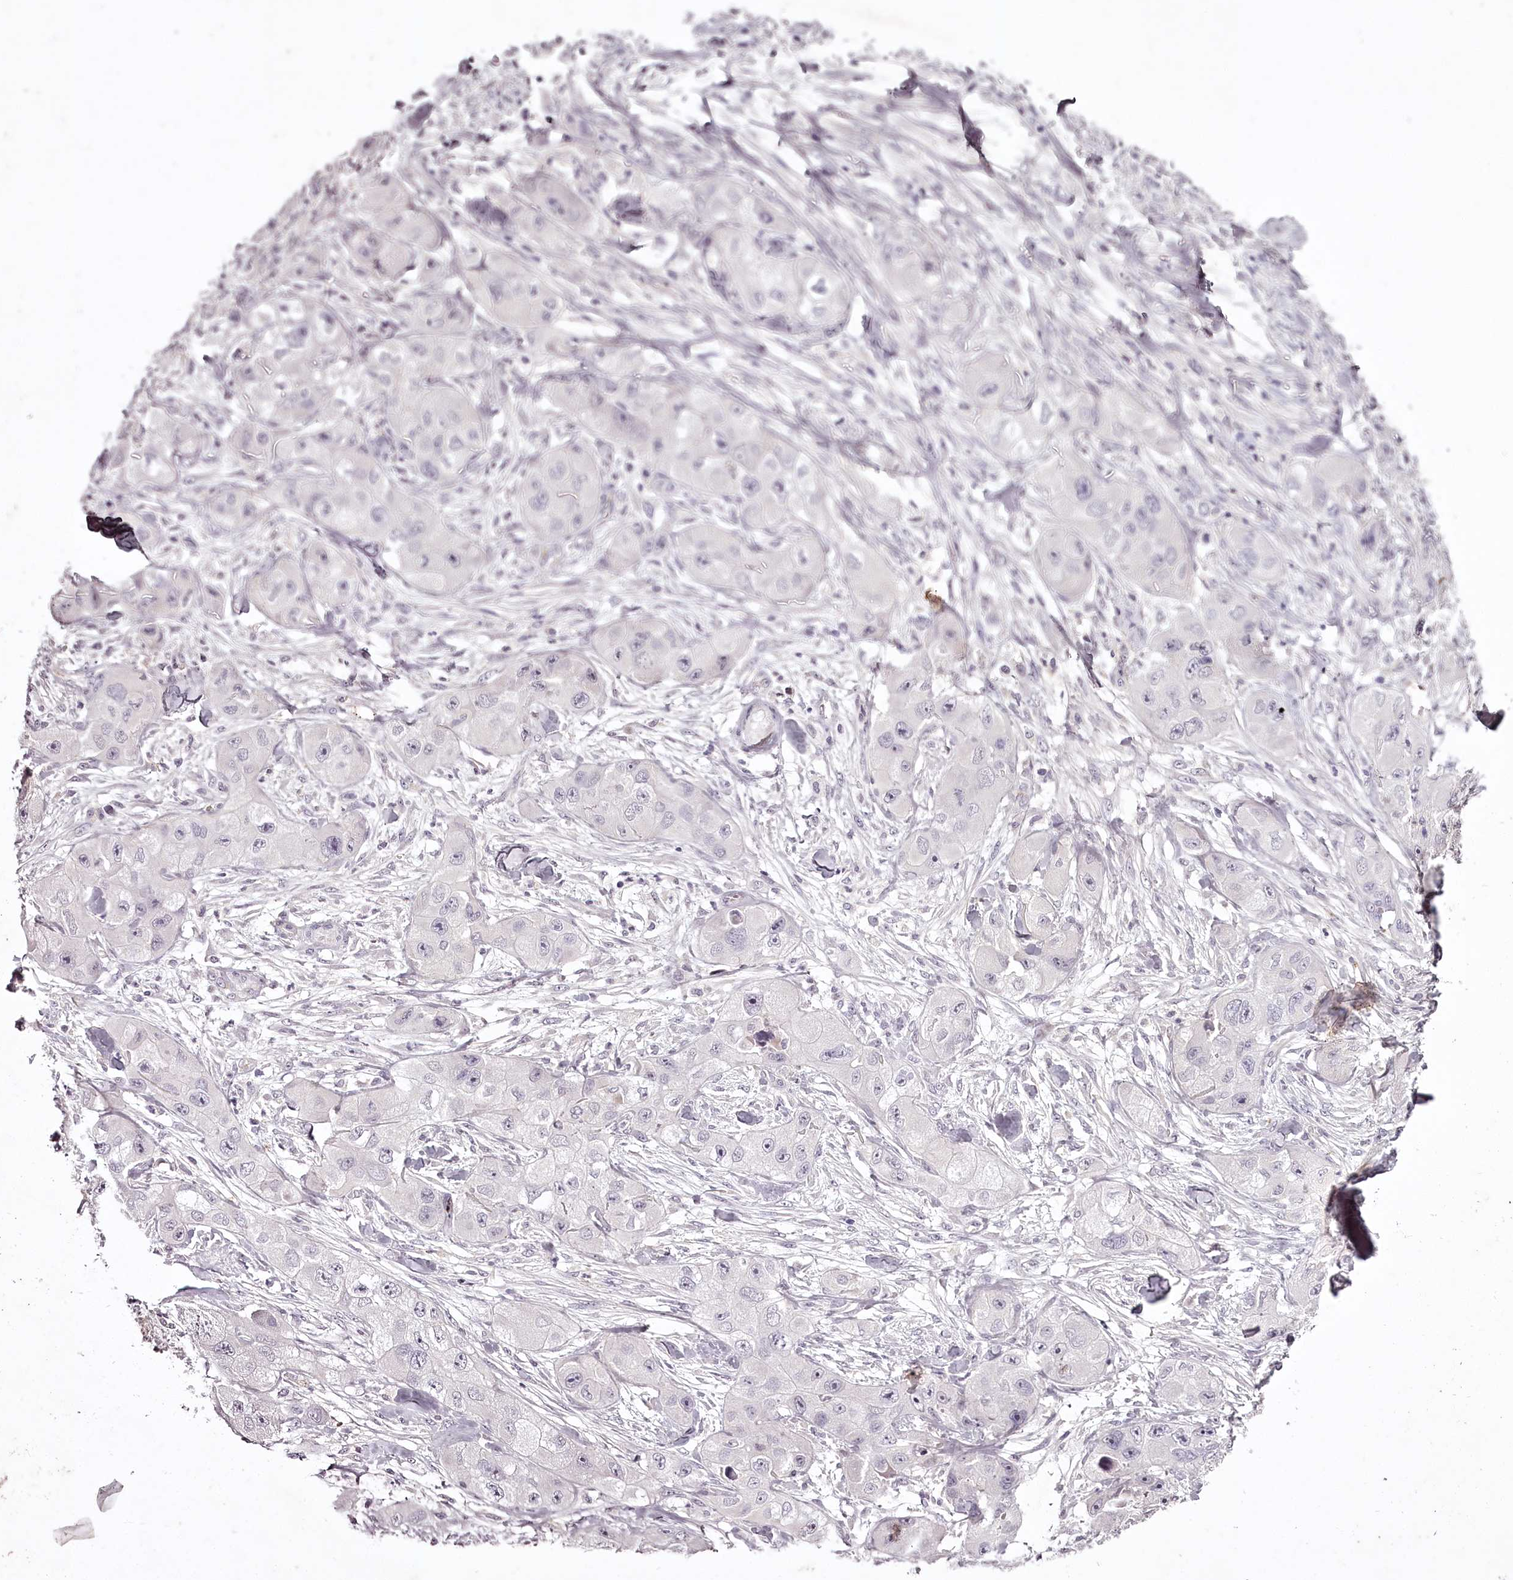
{"staining": {"intensity": "negative", "quantity": "none", "location": "none"}, "tissue": "skin cancer", "cell_type": "Tumor cells", "image_type": "cancer", "snomed": [{"axis": "morphology", "description": "Squamous cell carcinoma, NOS"}, {"axis": "topography", "description": "Skin"}, {"axis": "topography", "description": "Subcutis"}], "caption": "A histopathology image of human squamous cell carcinoma (skin) is negative for staining in tumor cells. Nuclei are stained in blue.", "gene": "RBMXL2", "patient": {"sex": "male", "age": 73}}